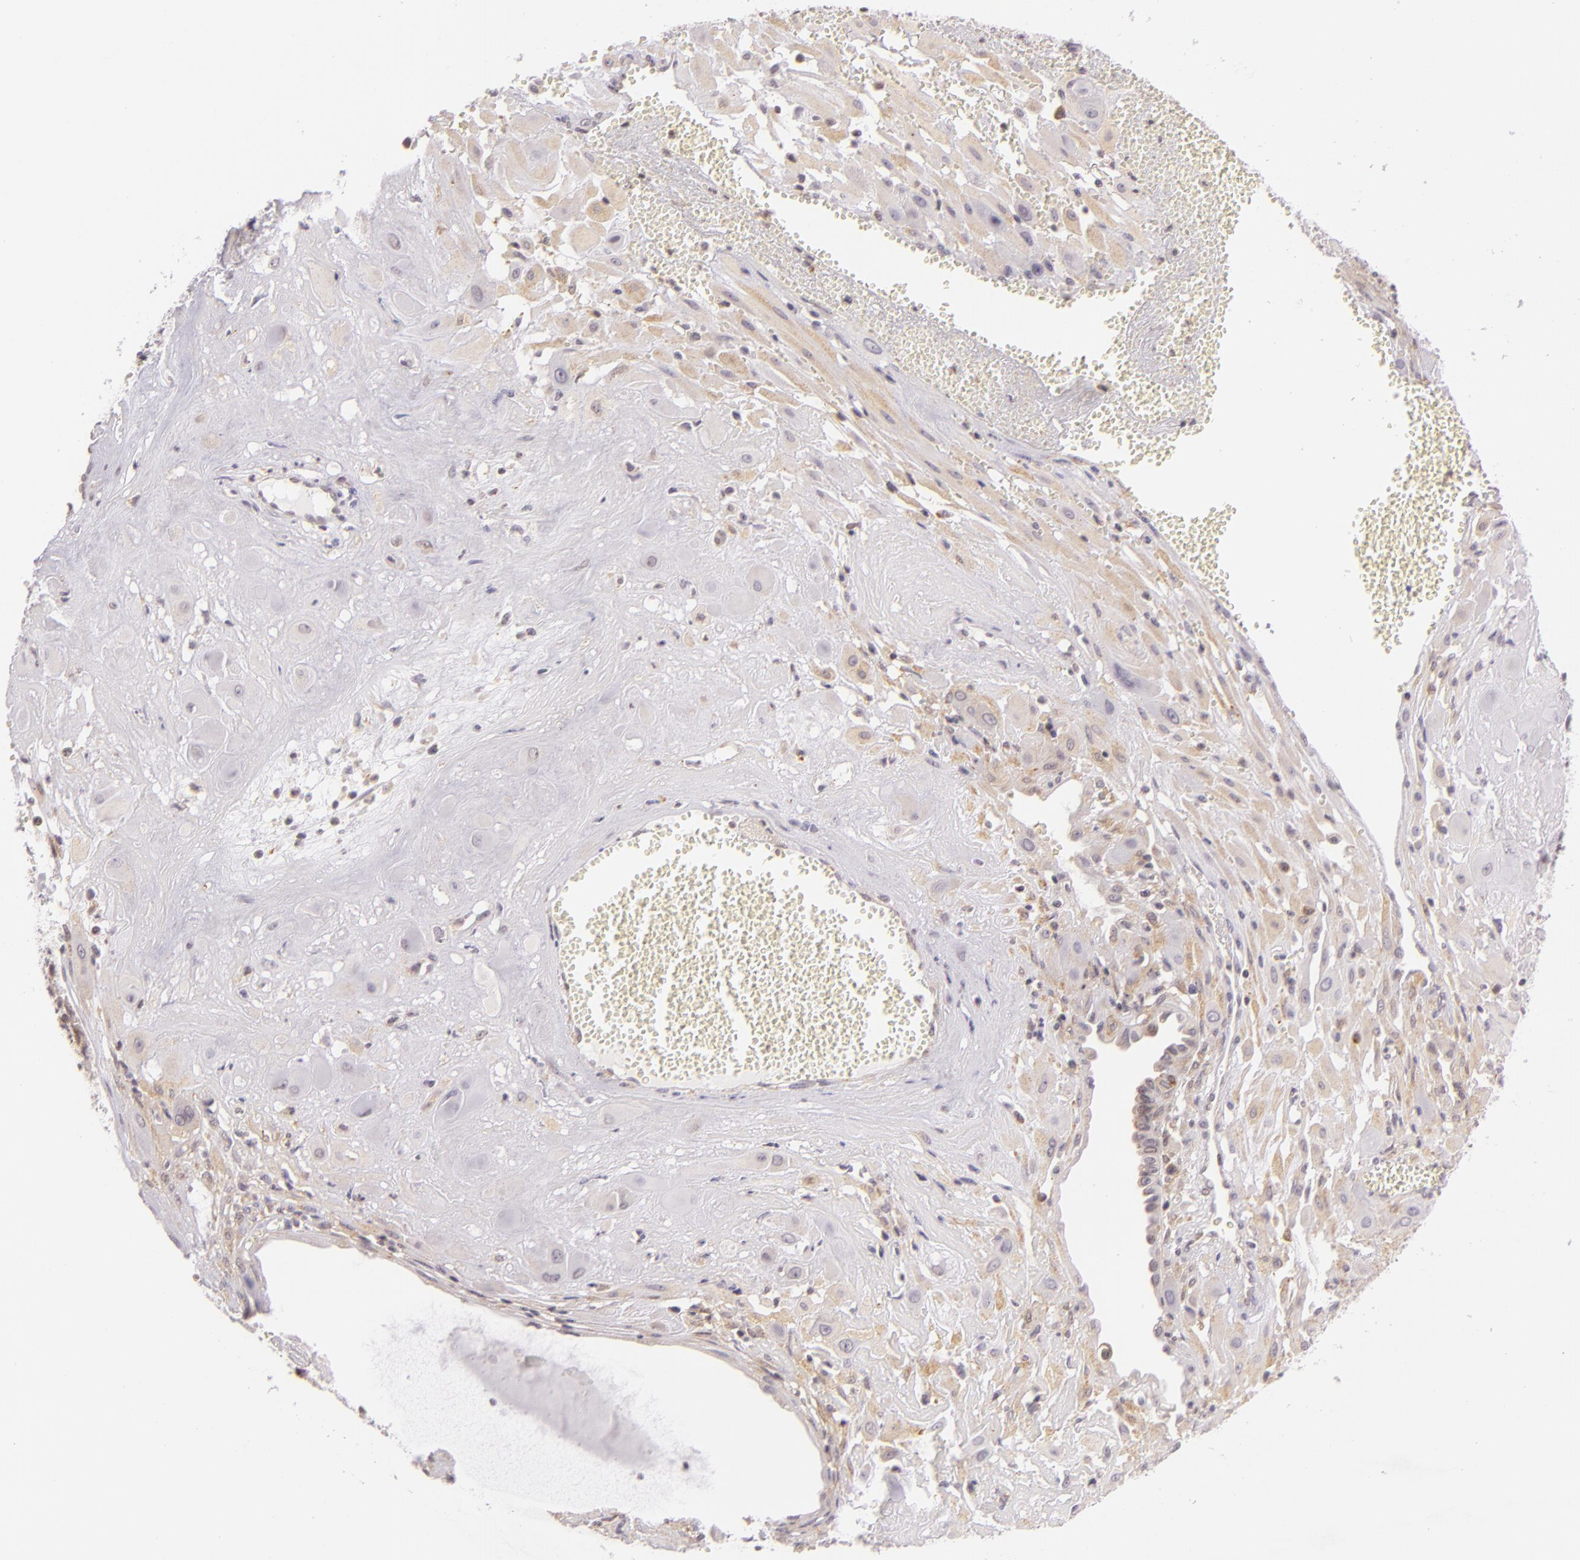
{"staining": {"intensity": "weak", "quantity": "<25%", "location": "cytoplasmic/membranous"}, "tissue": "cervical cancer", "cell_type": "Tumor cells", "image_type": "cancer", "snomed": [{"axis": "morphology", "description": "Squamous cell carcinoma, NOS"}, {"axis": "topography", "description": "Cervix"}], "caption": "The IHC micrograph has no significant staining in tumor cells of cervical squamous cell carcinoma tissue.", "gene": "IMPDH1", "patient": {"sex": "female", "age": 34}}